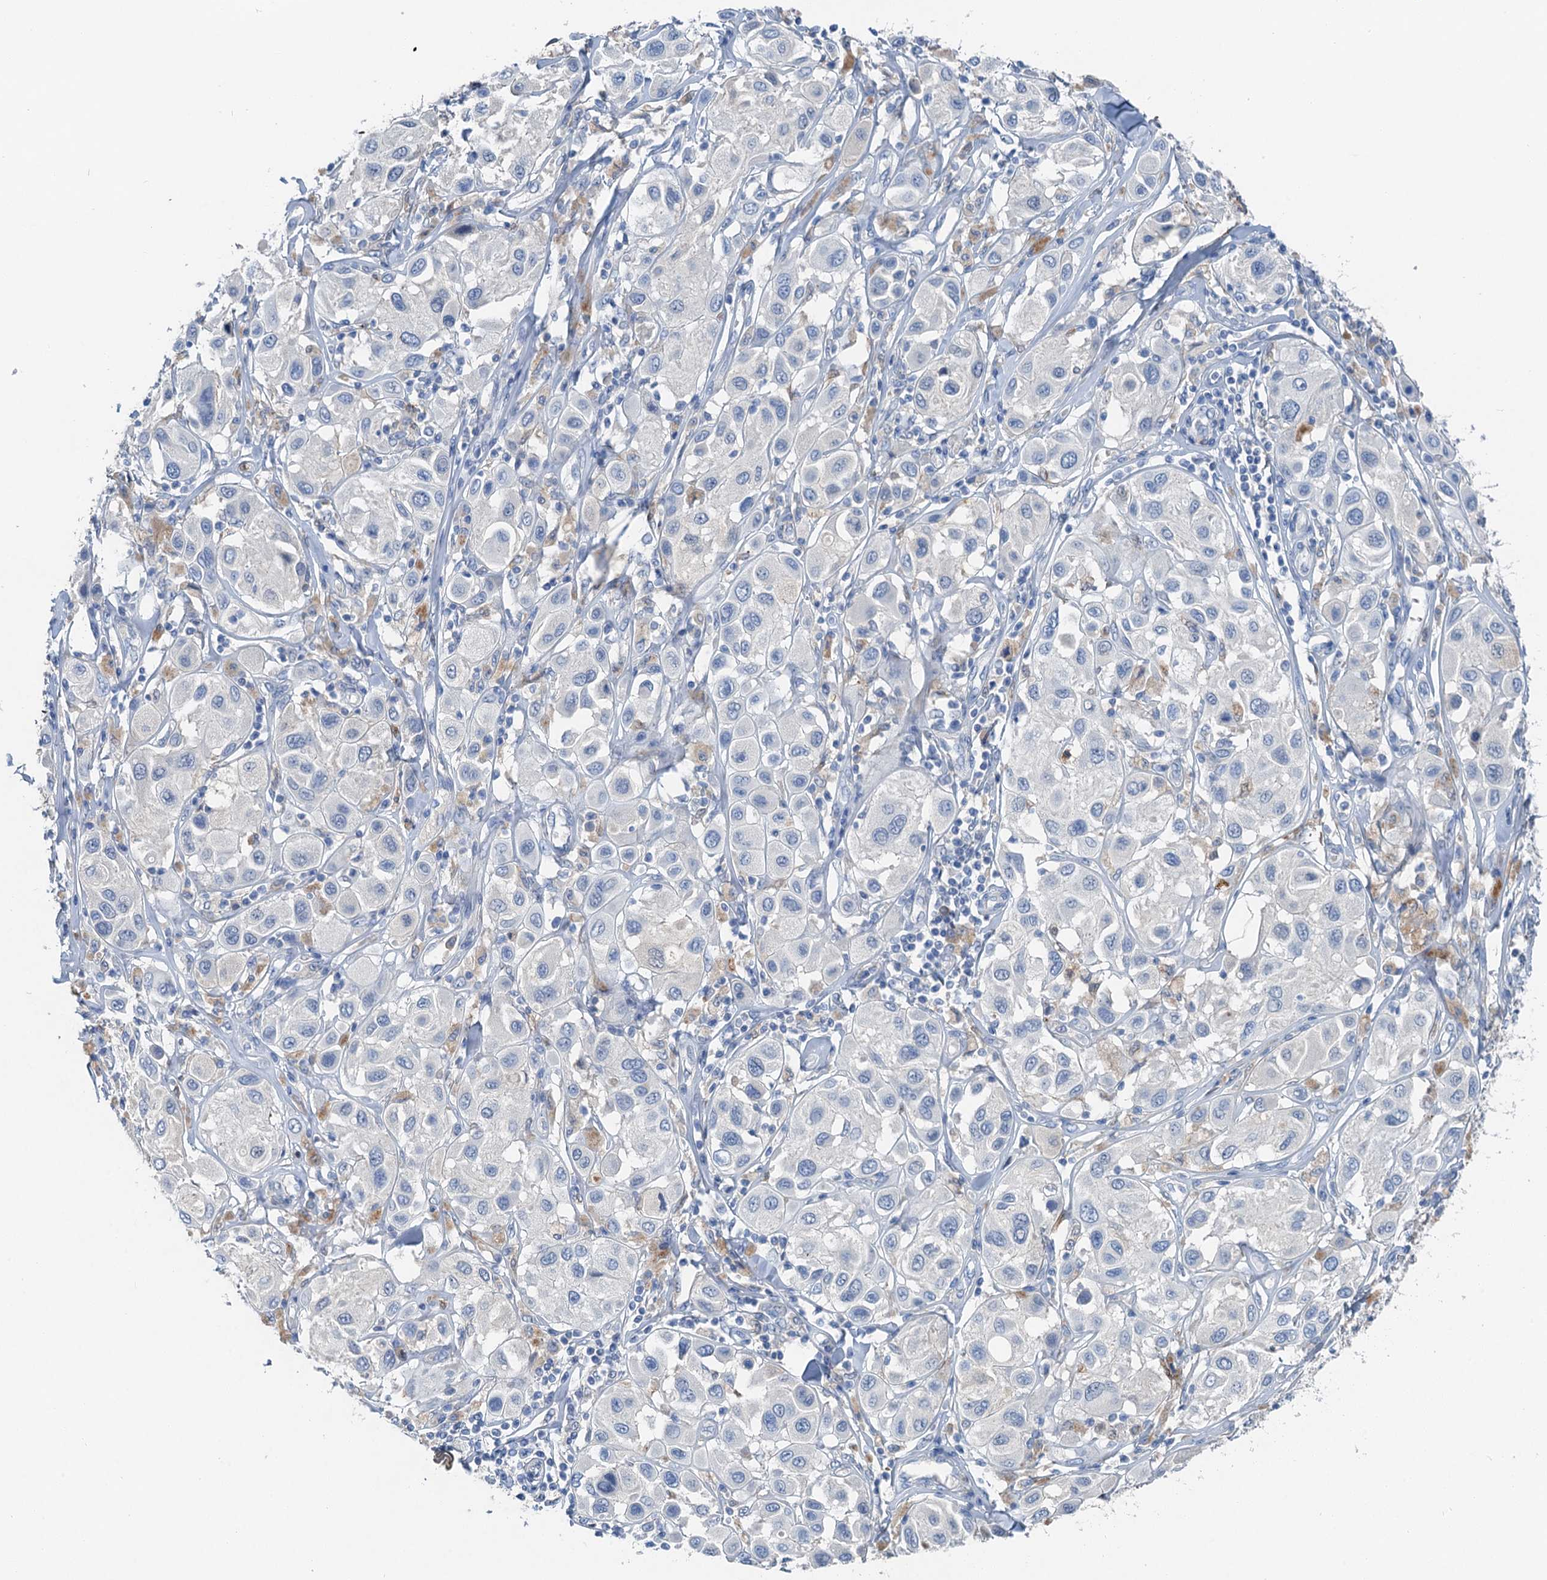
{"staining": {"intensity": "negative", "quantity": "none", "location": "none"}, "tissue": "melanoma", "cell_type": "Tumor cells", "image_type": "cancer", "snomed": [{"axis": "morphology", "description": "Malignant melanoma, Metastatic site"}, {"axis": "topography", "description": "Skin"}], "caption": "Tumor cells show no significant protein staining in melanoma. The staining is performed using DAB brown chromogen with nuclei counter-stained in using hematoxylin.", "gene": "OTOA", "patient": {"sex": "male", "age": 41}}